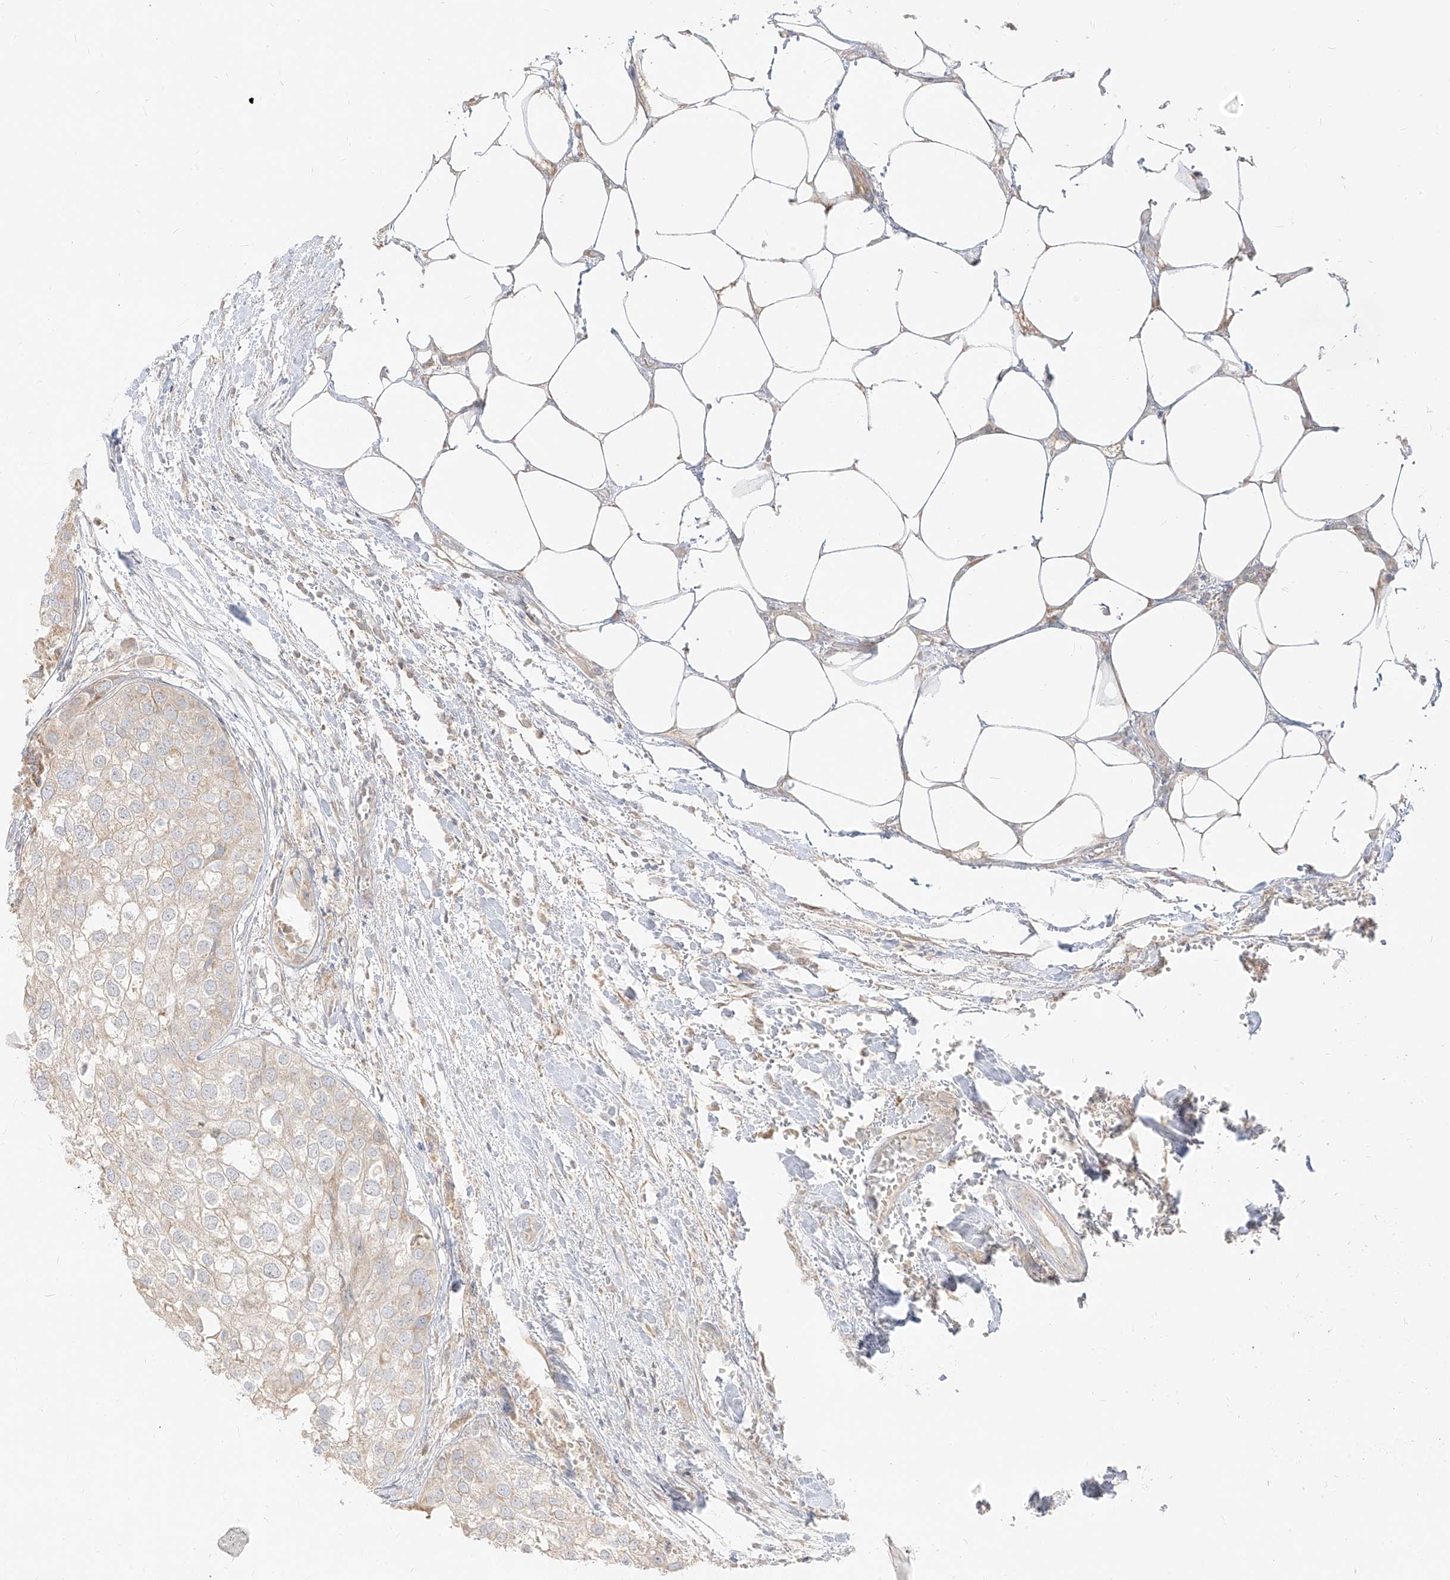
{"staining": {"intensity": "negative", "quantity": "none", "location": "none"}, "tissue": "urothelial cancer", "cell_type": "Tumor cells", "image_type": "cancer", "snomed": [{"axis": "morphology", "description": "Urothelial carcinoma, High grade"}, {"axis": "topography", "description": "Urinary bladder"}], "caption": "The histopathology image displays no significant staining in tumor cells of urothelial cancer. (Stains: DAB (3,3'-diaminobenzidine) immunohistochemistry (IHC) with hematoxylin counter stain, Microscopy: brightfield microscopy at high magnification).", "gene": "ZIM3", "patient": {"sex": "male", "age": 64}}